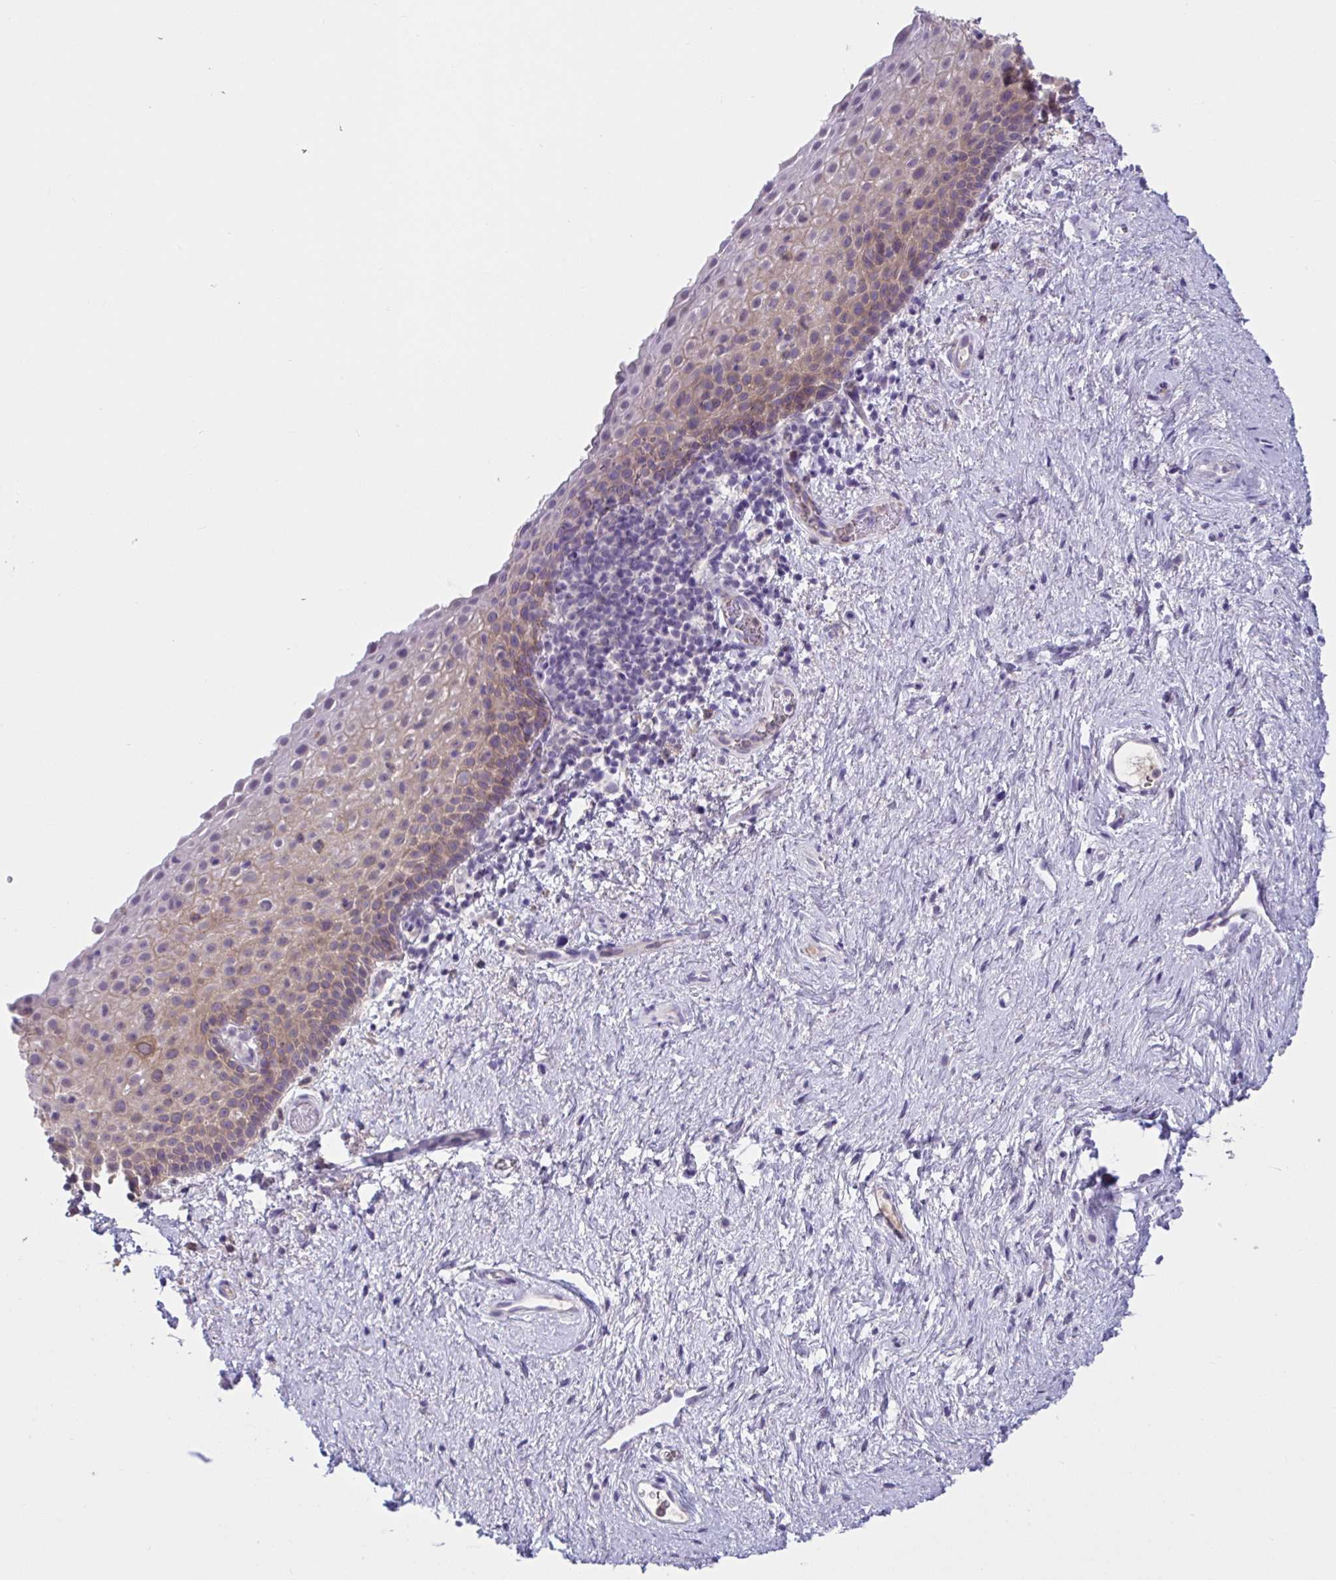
{"staining": {"intensity": "weak", "quantity": "25%-75%", "location": "cytoplasmic/membranous"}, "tissue": "vagina", "cell_type": "Squamous epithelial cells", "image_type": "normal", "snomed": [{"axis": "morphology", "description": "Normal tissue, NOS"}, {"axis": "topography", "description": "Vagina"}], "caption": "A high-resolution histopathology image shows IHC staining of unremarkable vagina, which demonstrates weak cytoplasmic/membranous staining in approximately 25%-75% of squamous epithelial cells.", "gene": "WNT9B", "patient": {"sex": "female", "age": 61}}